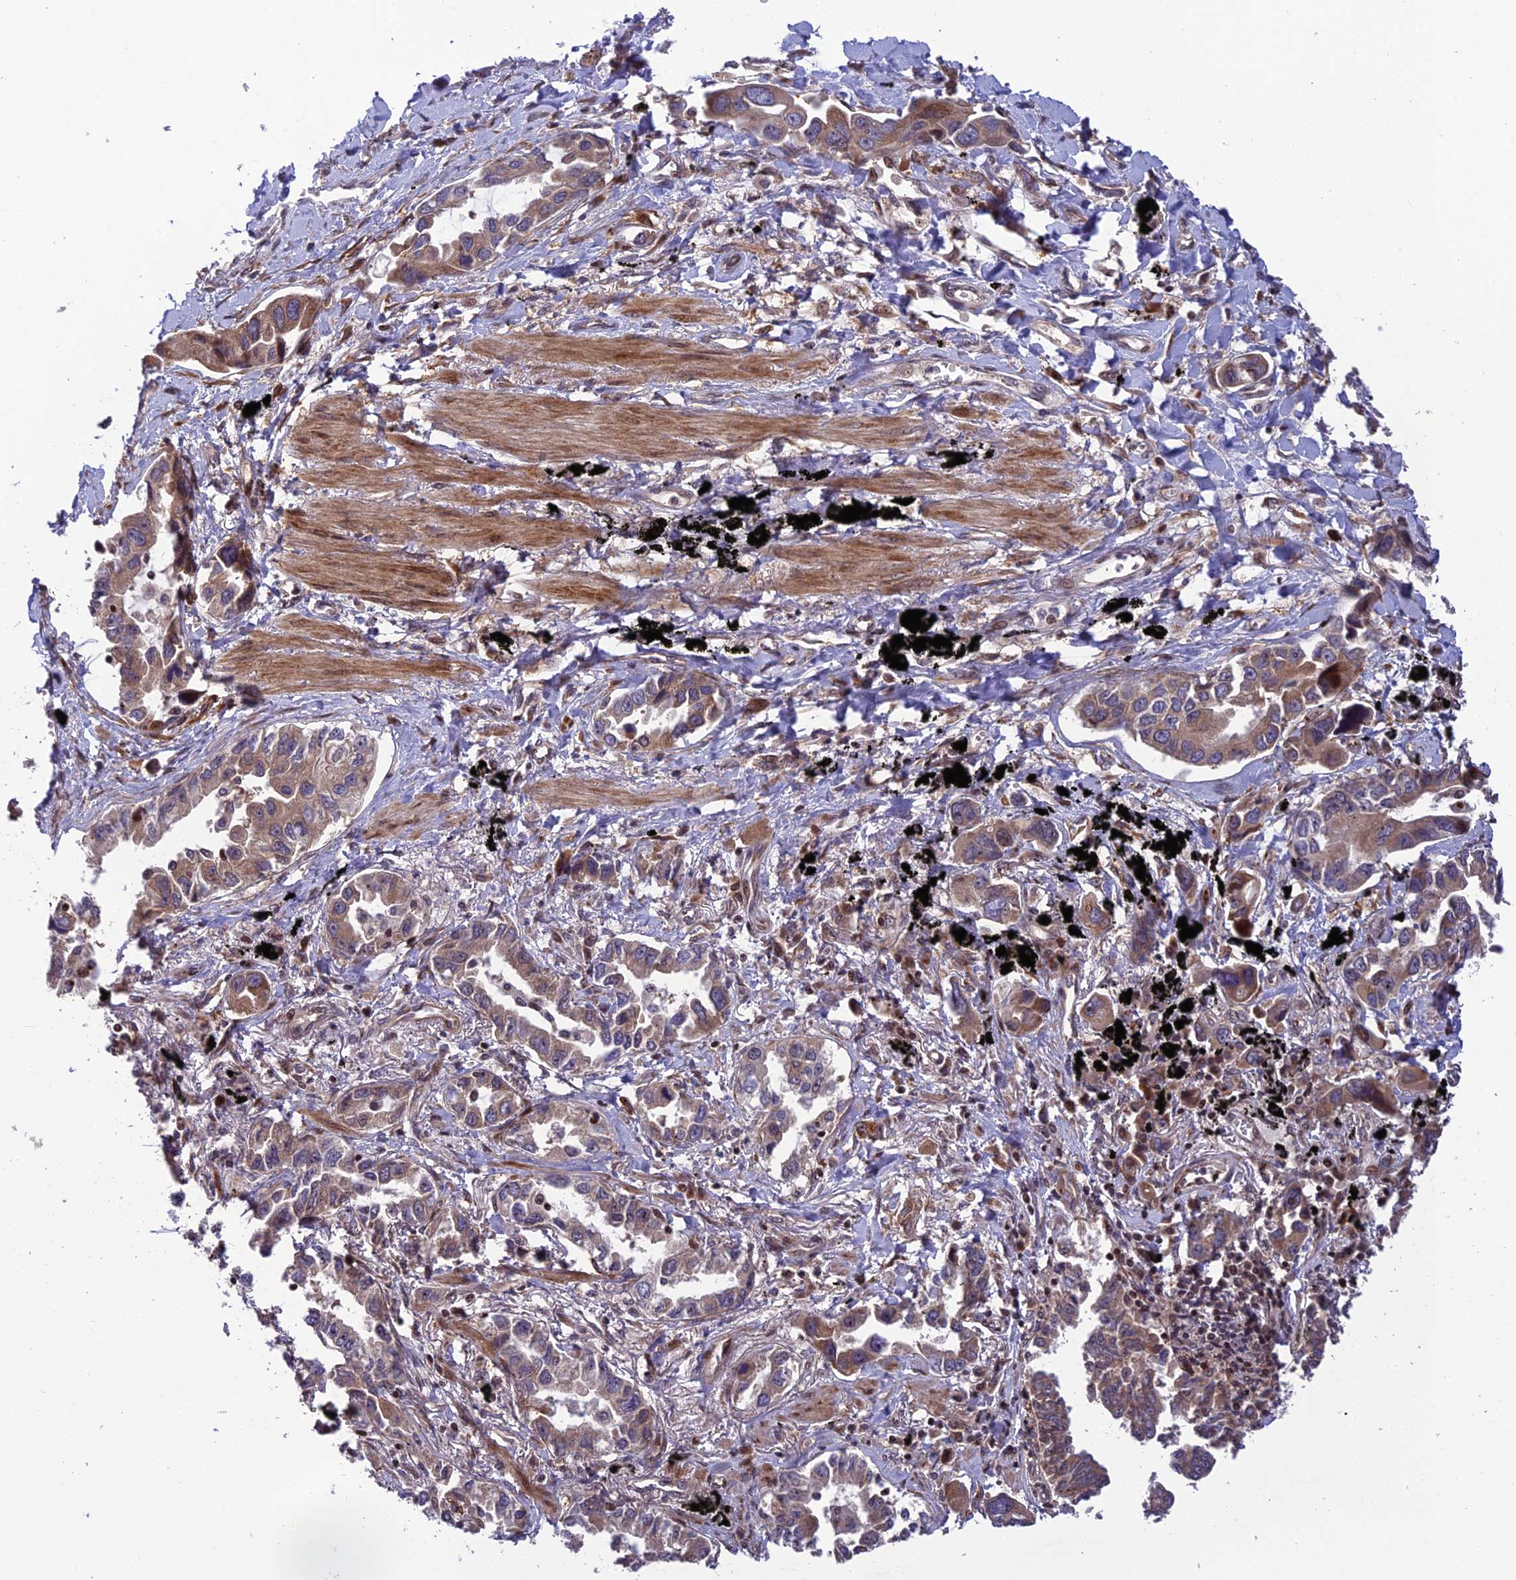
{"staining": {"intensity": "weak", "quantity": "25%-75%", "location": "cytoplasmic/membranous"}, "tissue": "lung cancer", "cell_type": "Tumor cells", "image_type": "cancer", "snomed": [{"axis": "morphology", "description": "Adenocarcinoma, NOS"}, {"axis": "topography", "description": "Lung"}], "caption": "Protein expression analysis of adenocarcinoma (lung) exhibits weak cytoplasmic/membranous expression in approximately 25%-75% of tumor cells. (DAB IHC with brightfield microscopy, high magnification).", "gene": "SMIM7", "patient": {"sex": "male", "age": 67}}